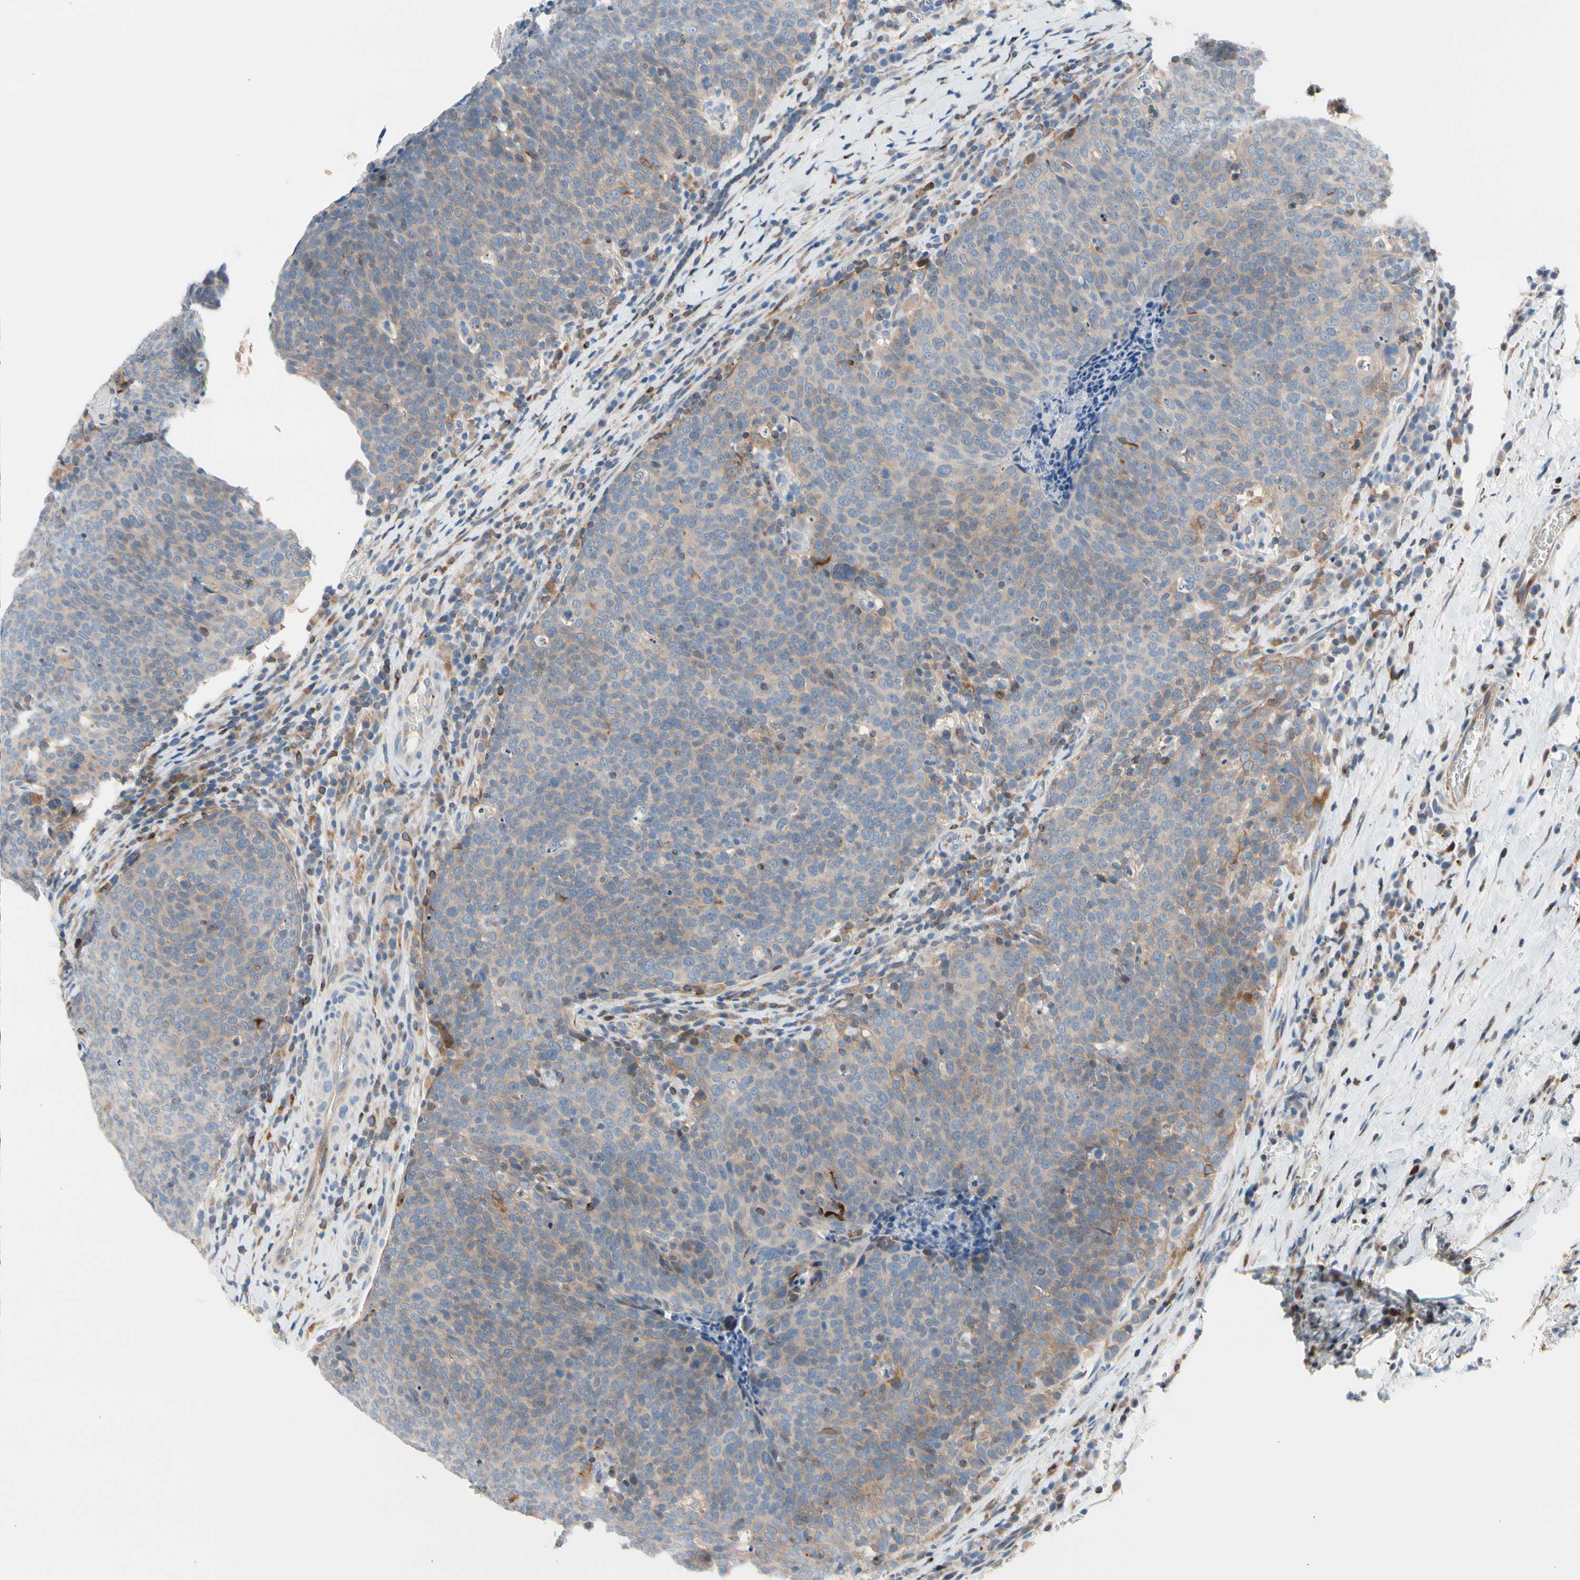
{"staining": {"intensity": "negative", "quantity": "none", "location": "none"}, "tissue": "head and neck cancer", "cell_type": "Tumor cells", "image_type": "cancer", "snomed": [{"axis": "morphology", "description": "Squamous cell carcinoma, NOS"}, {"axis": "morphology", "description": "Squamous cell carcinoma, metastatic, NOS"}, {"axis": "topography", "description": "Lymph node"}, {"axis": "topography", "description": "Head-Neck"}], "caption": "Head and neck metastatic squamous cell carcinoma stained for a protein using IHC demonstrates no positivity tumor cells.", "gene": "MAP3K3", "patient": {"sex": "male", "age": 62}}